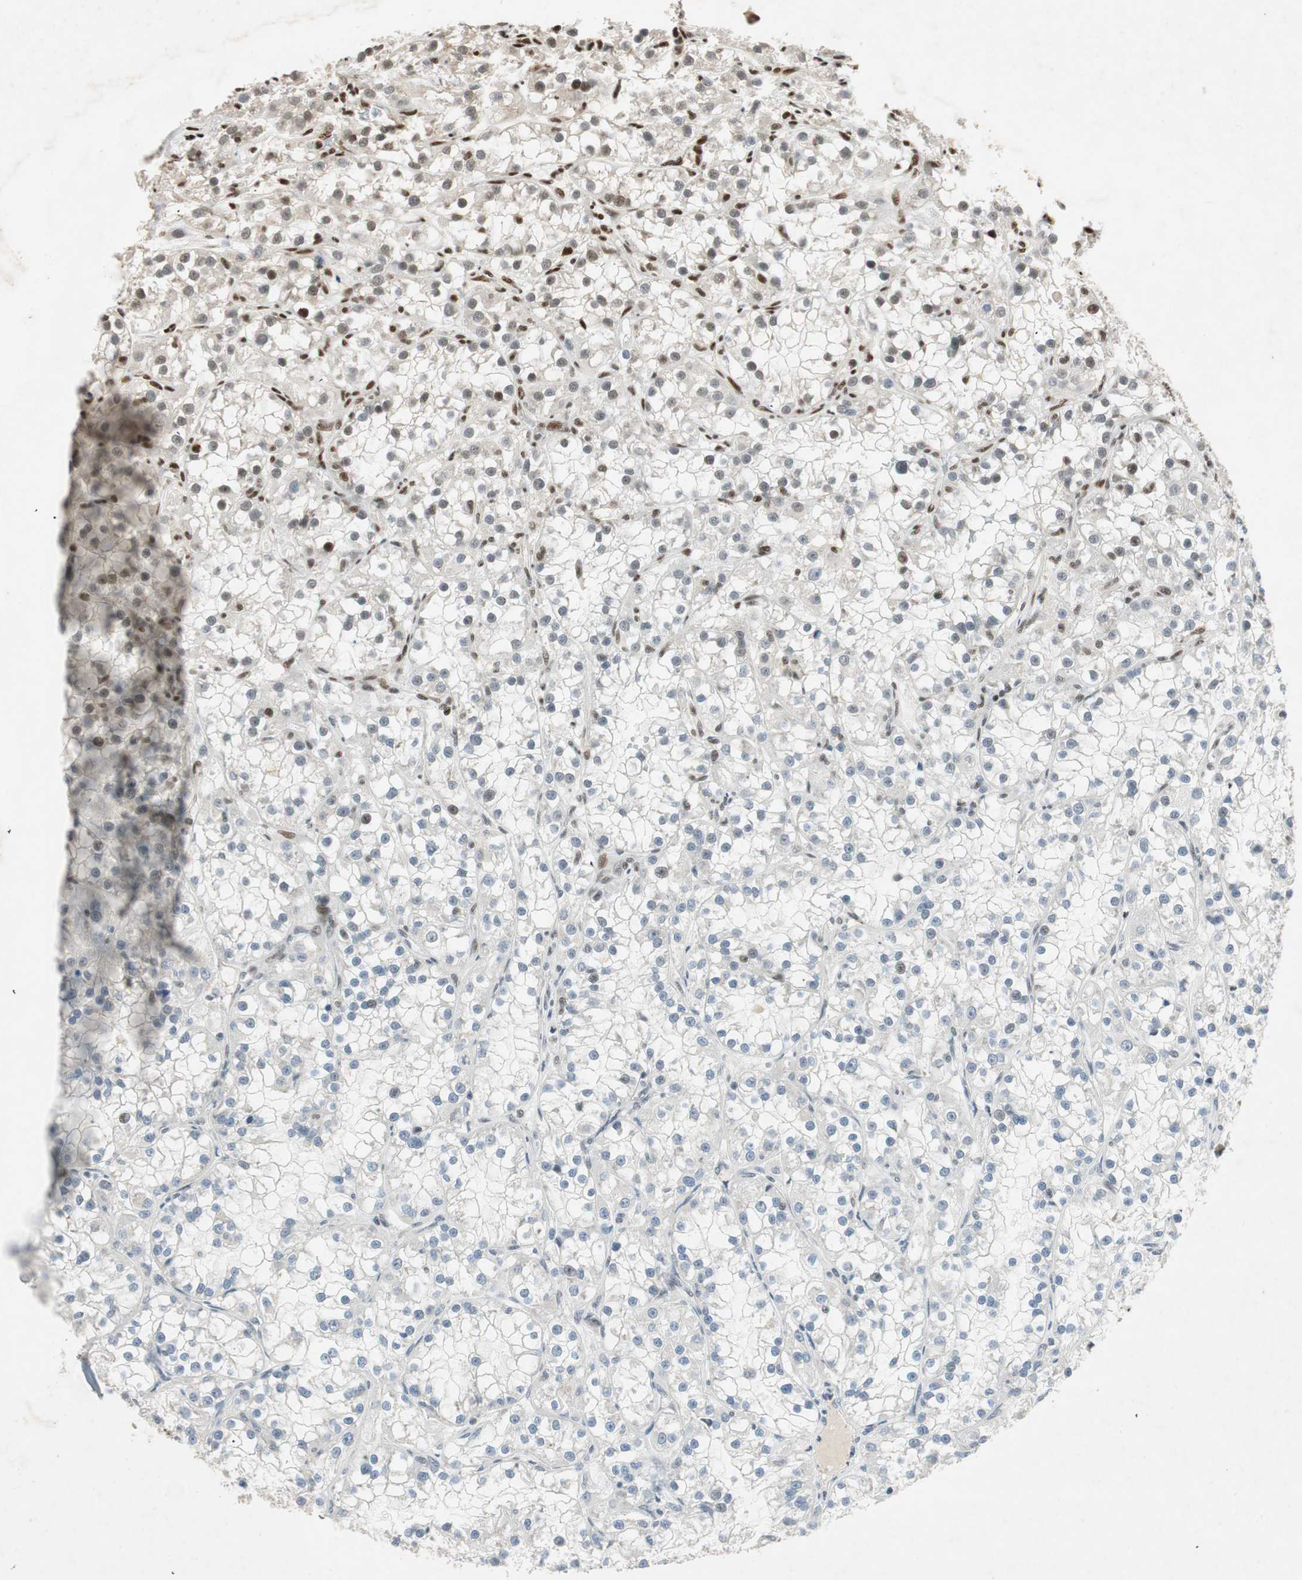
{"staining": {"intensity": "weak", "quantity": "<25%", "location": "nuclear"}, "tissue": "renal cancer", "cell_type": "Tumor cells", "image_type": "cancer", "snomed": [{"axis": "morphology", "description": "Adenocarcinoma, NOS"}, {"axis": "topography", "description": "Kidney"}], "caption": "This photomicrograph is of renal cancer (adenocarcinoma) stained with IHC to label a protein in brown with the nuclei are counter-stained blue. There is no staining in tumor cells.", "gene": "NCBP3", "patient": {"sex": "female", "age": 52}}